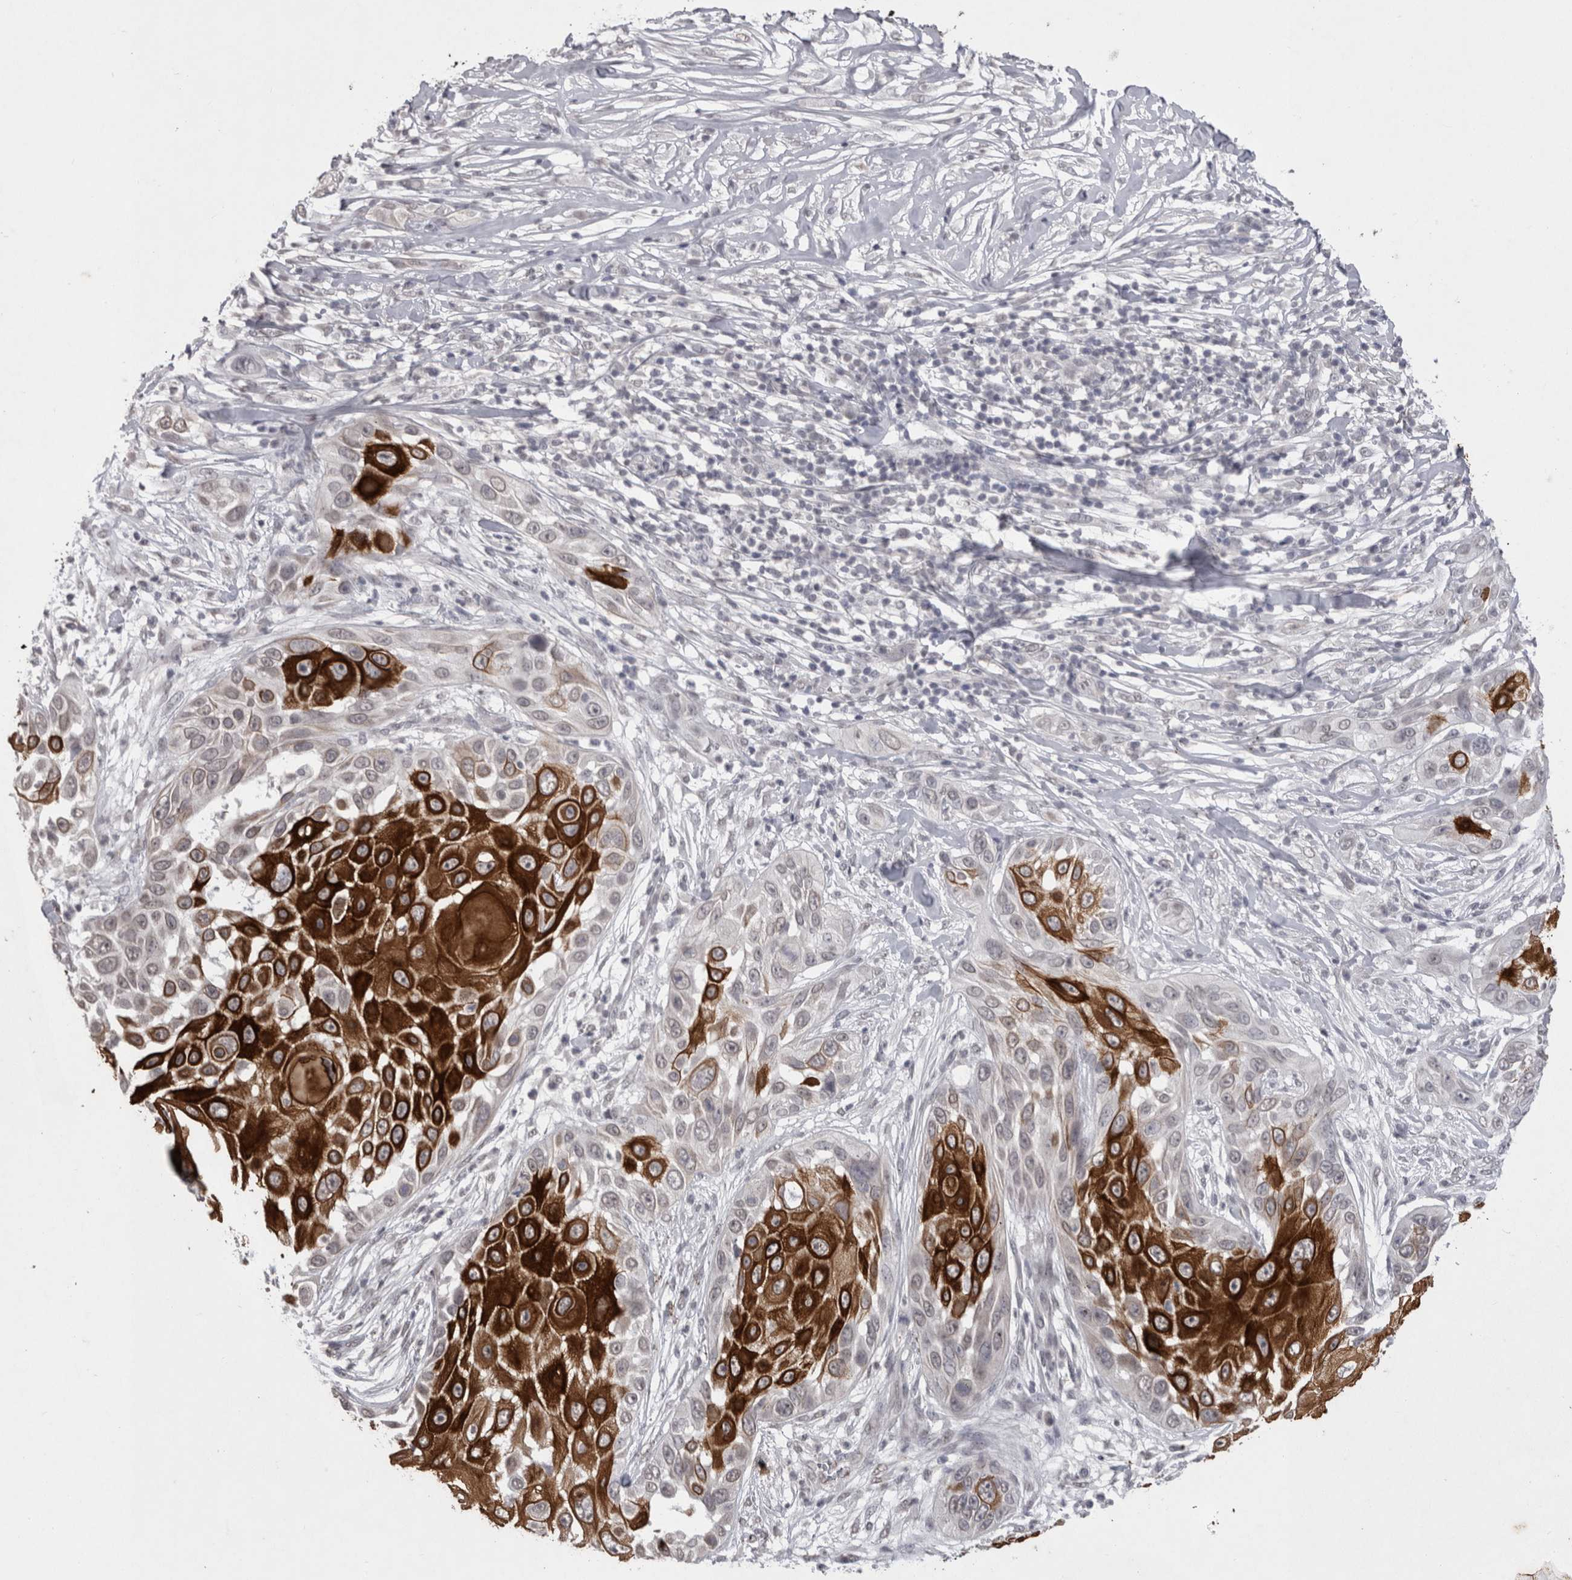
{"staining": {"intensity": "strong", "quantity": "25%-75%", "location": "cytoplasmic/membranous"}, "tissue": "skin cancer", "cell_type": "Tumor cells", "image_type": "cancer", "snomed": [{"axis": "morphology", "description": "Squamous cell carcinoma, NOS"}, {"axis": "topography", "description": "Skin"}], "caption": "This is an image of immunohistochemistry staining of skin cancer (squamous cell carcinoma), which shows strong expression in the cytoplasmic/membranous of tumor cells.", "gene": "DDX4", "patient": {"sex": "female", "age": 44}}